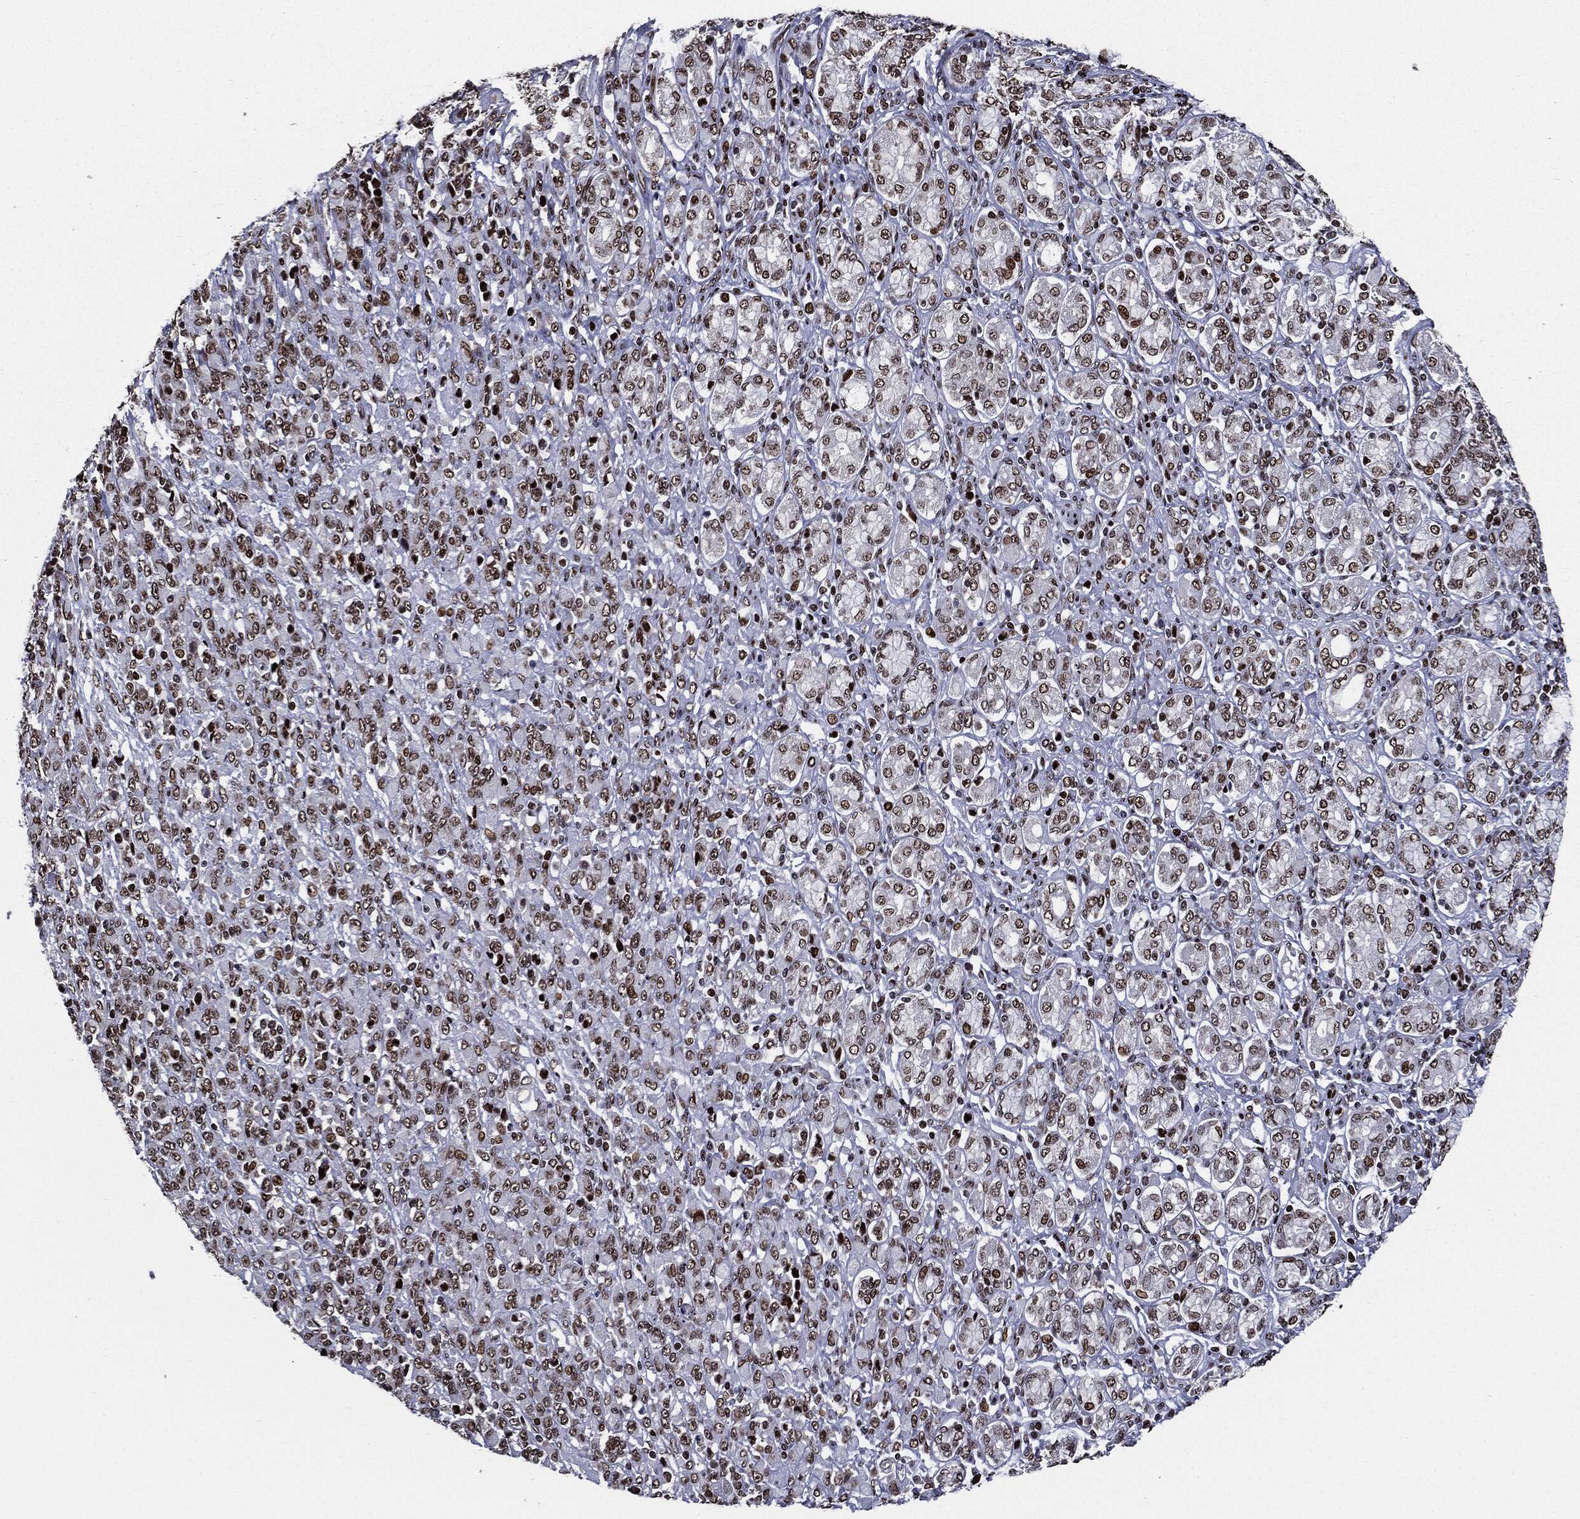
{"staining": {"intensity": "moderate", "quantity": ">75%", "location": "nuclear"}, "tissue": "stomach cancer", "cell_type": "Tumor cells", "image_type": "cancer", "snomed": [{"axis": "morphology", "description": "Normal tissue, NOS"}, {"axis": "morphology", "description": "Adenocarcinoma, NOS"}, {"axis": "topography", "description": "Stomach"}], "caption": "The immunohistochemical stain labels moderate nuclear expression in tumor cells of stomach cancer (adenocarcinoma) tissue. (Brightfield microscopy of DAB IHC at high magnification).", "gene": "ZFP91", "patient": {"sex": "female", "age": 79}}